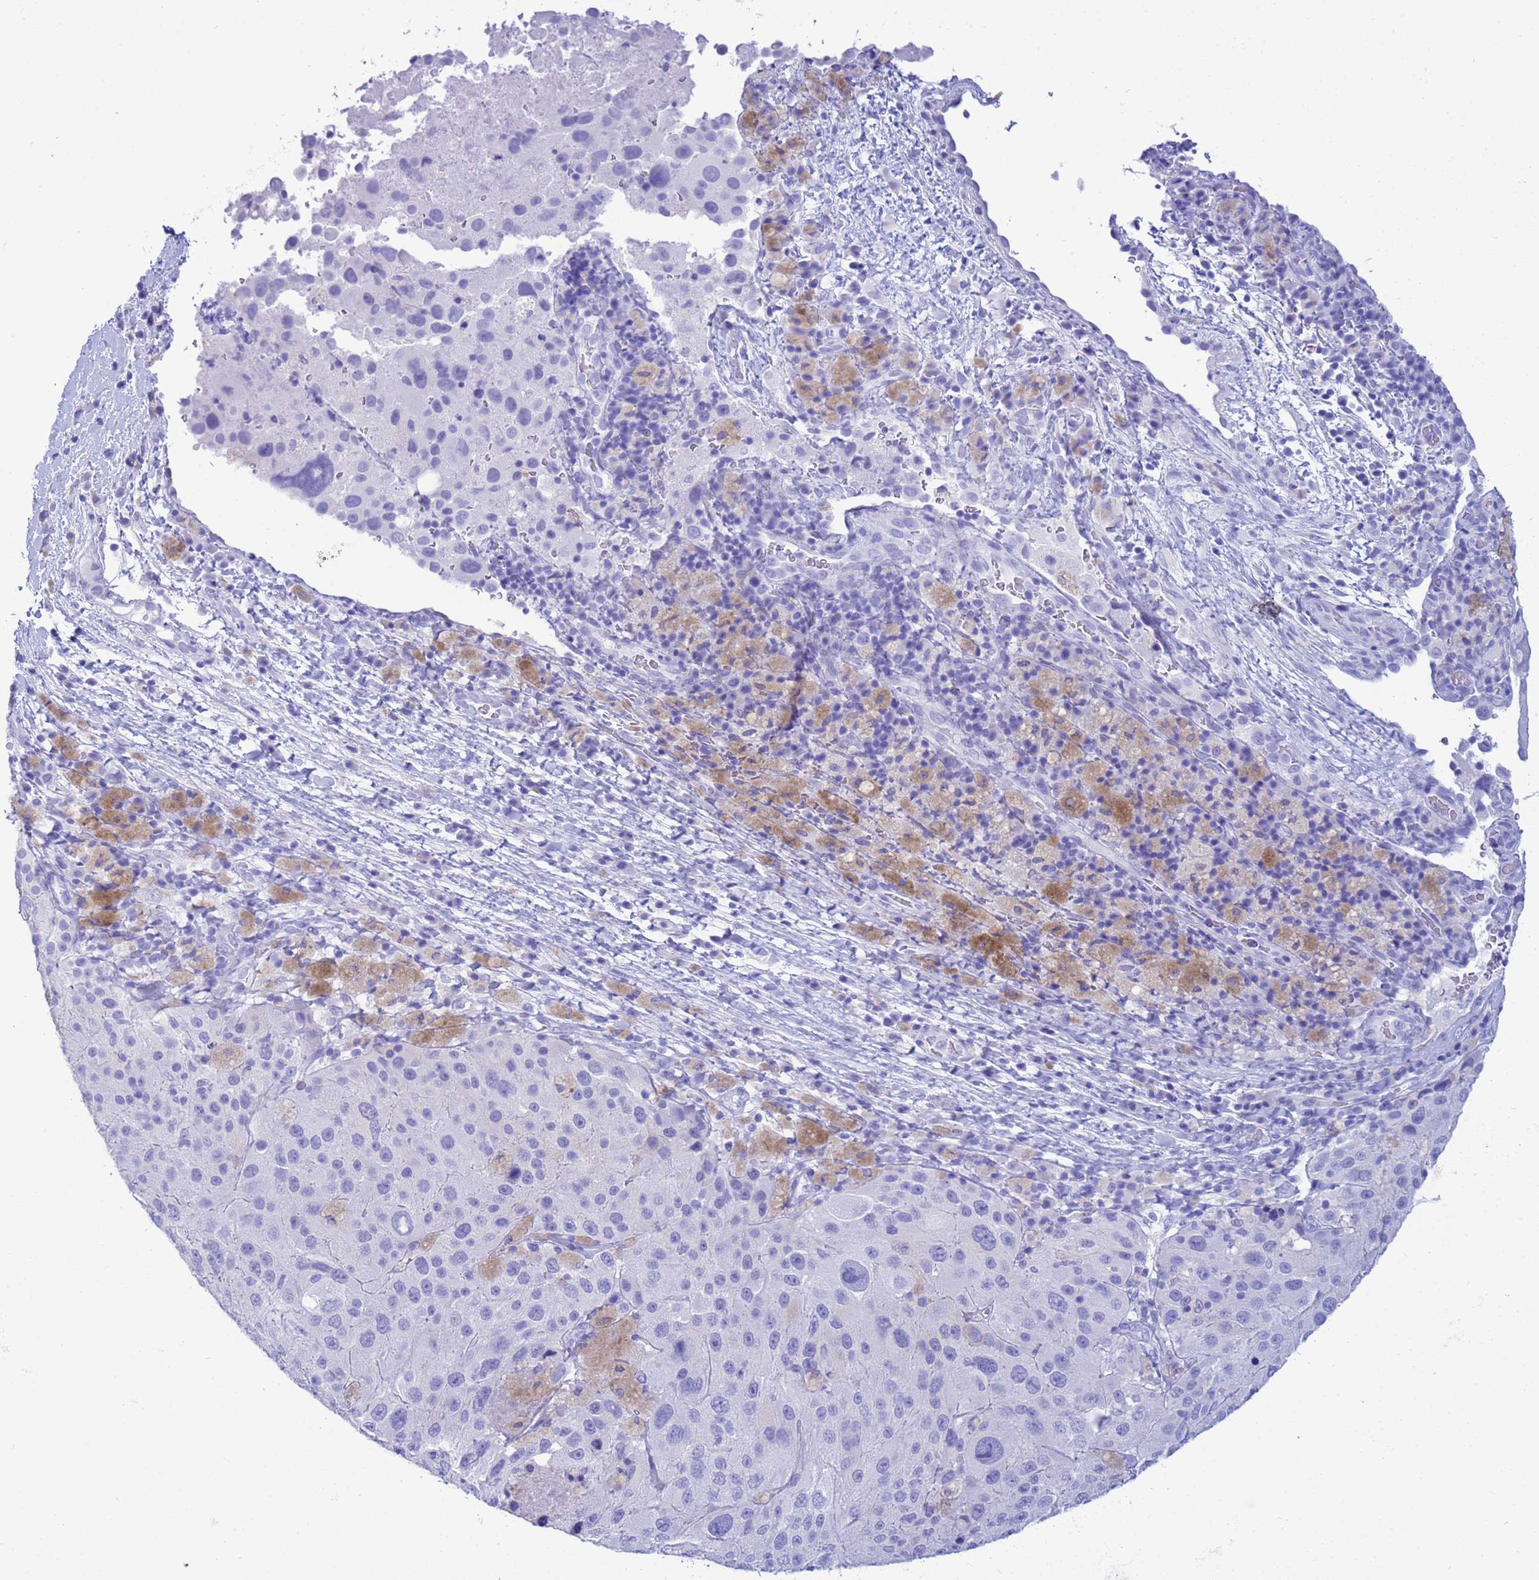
{"staining": {"intensity": "negative", "quantity": "none", "location": "none"}, "tissue": "melanoma", "cell_type": "Tumor cells", "image_type": "cancer", "snomed": [{"axis": "morphology", "description": "Malignant melanoma, Metastatic site"}, {"axis": "topography", "description": "Lymph node"}], "caption": "Immunohistochemistry (IHC) of human malignant melanoma (metastatic site) reveals no staining in tumor cells.", "gene": "AKR1C2", "patient": {"sex": "male", "age": 62}}